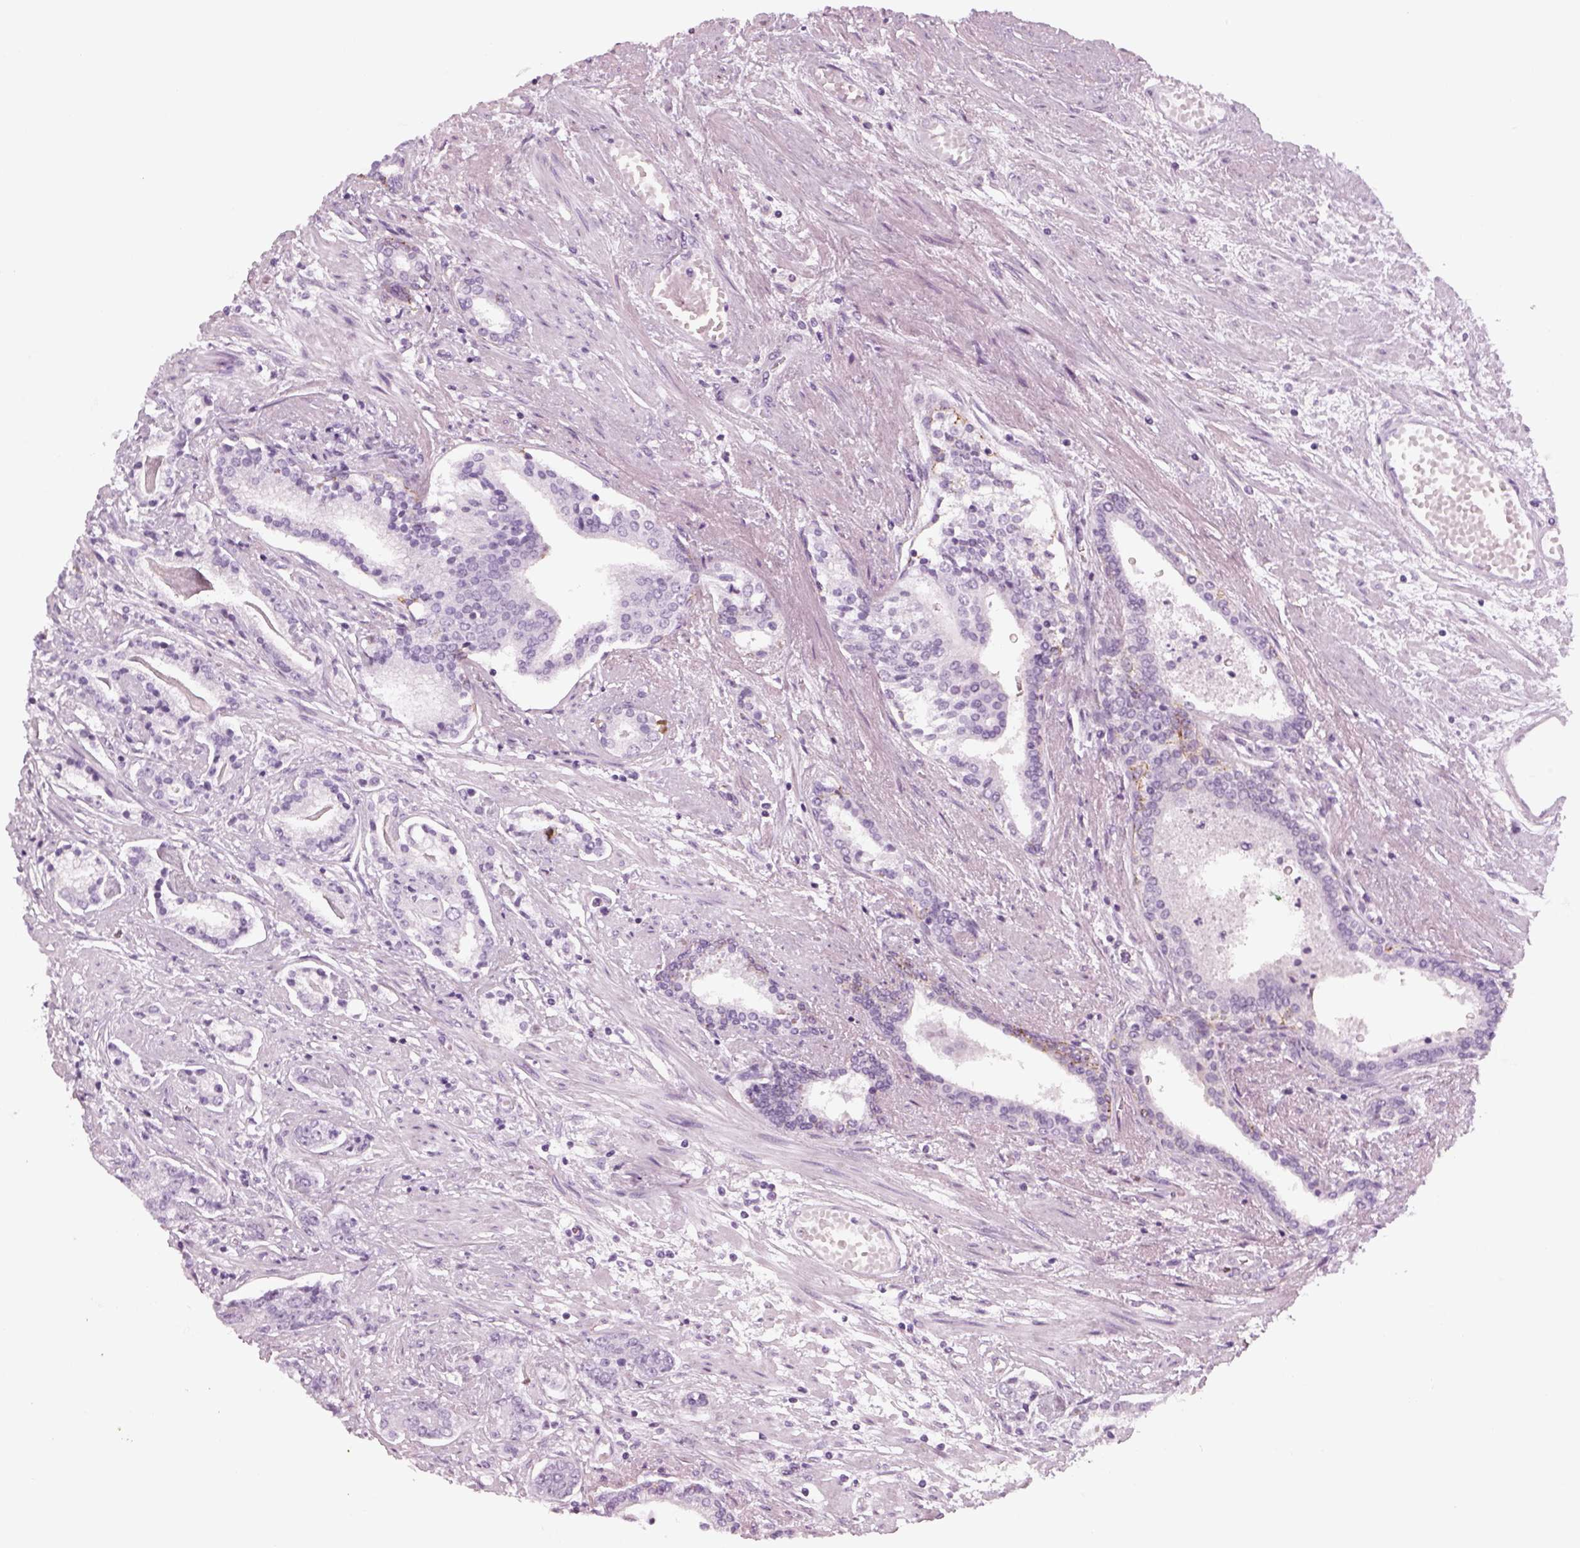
{"staining": {"intensity": "negative", "quantity": "none", "location": "none"}, "tissue": "prostate cancer", "cell_type": "Tumor cells", "image_type": "cancer", "snomed": [{"axis": "morphology", "description": "Adenocarcinoma, NOS"}, {"axis": "topography", "description": "Prostate"}], "caption": "This is an immunohistochemistry (IHC) image of human prostate adenocarcinoma. There is no positivity in tumor cells.", "gene": "SAG", "patient": {"sex": "male", "age": 64}}